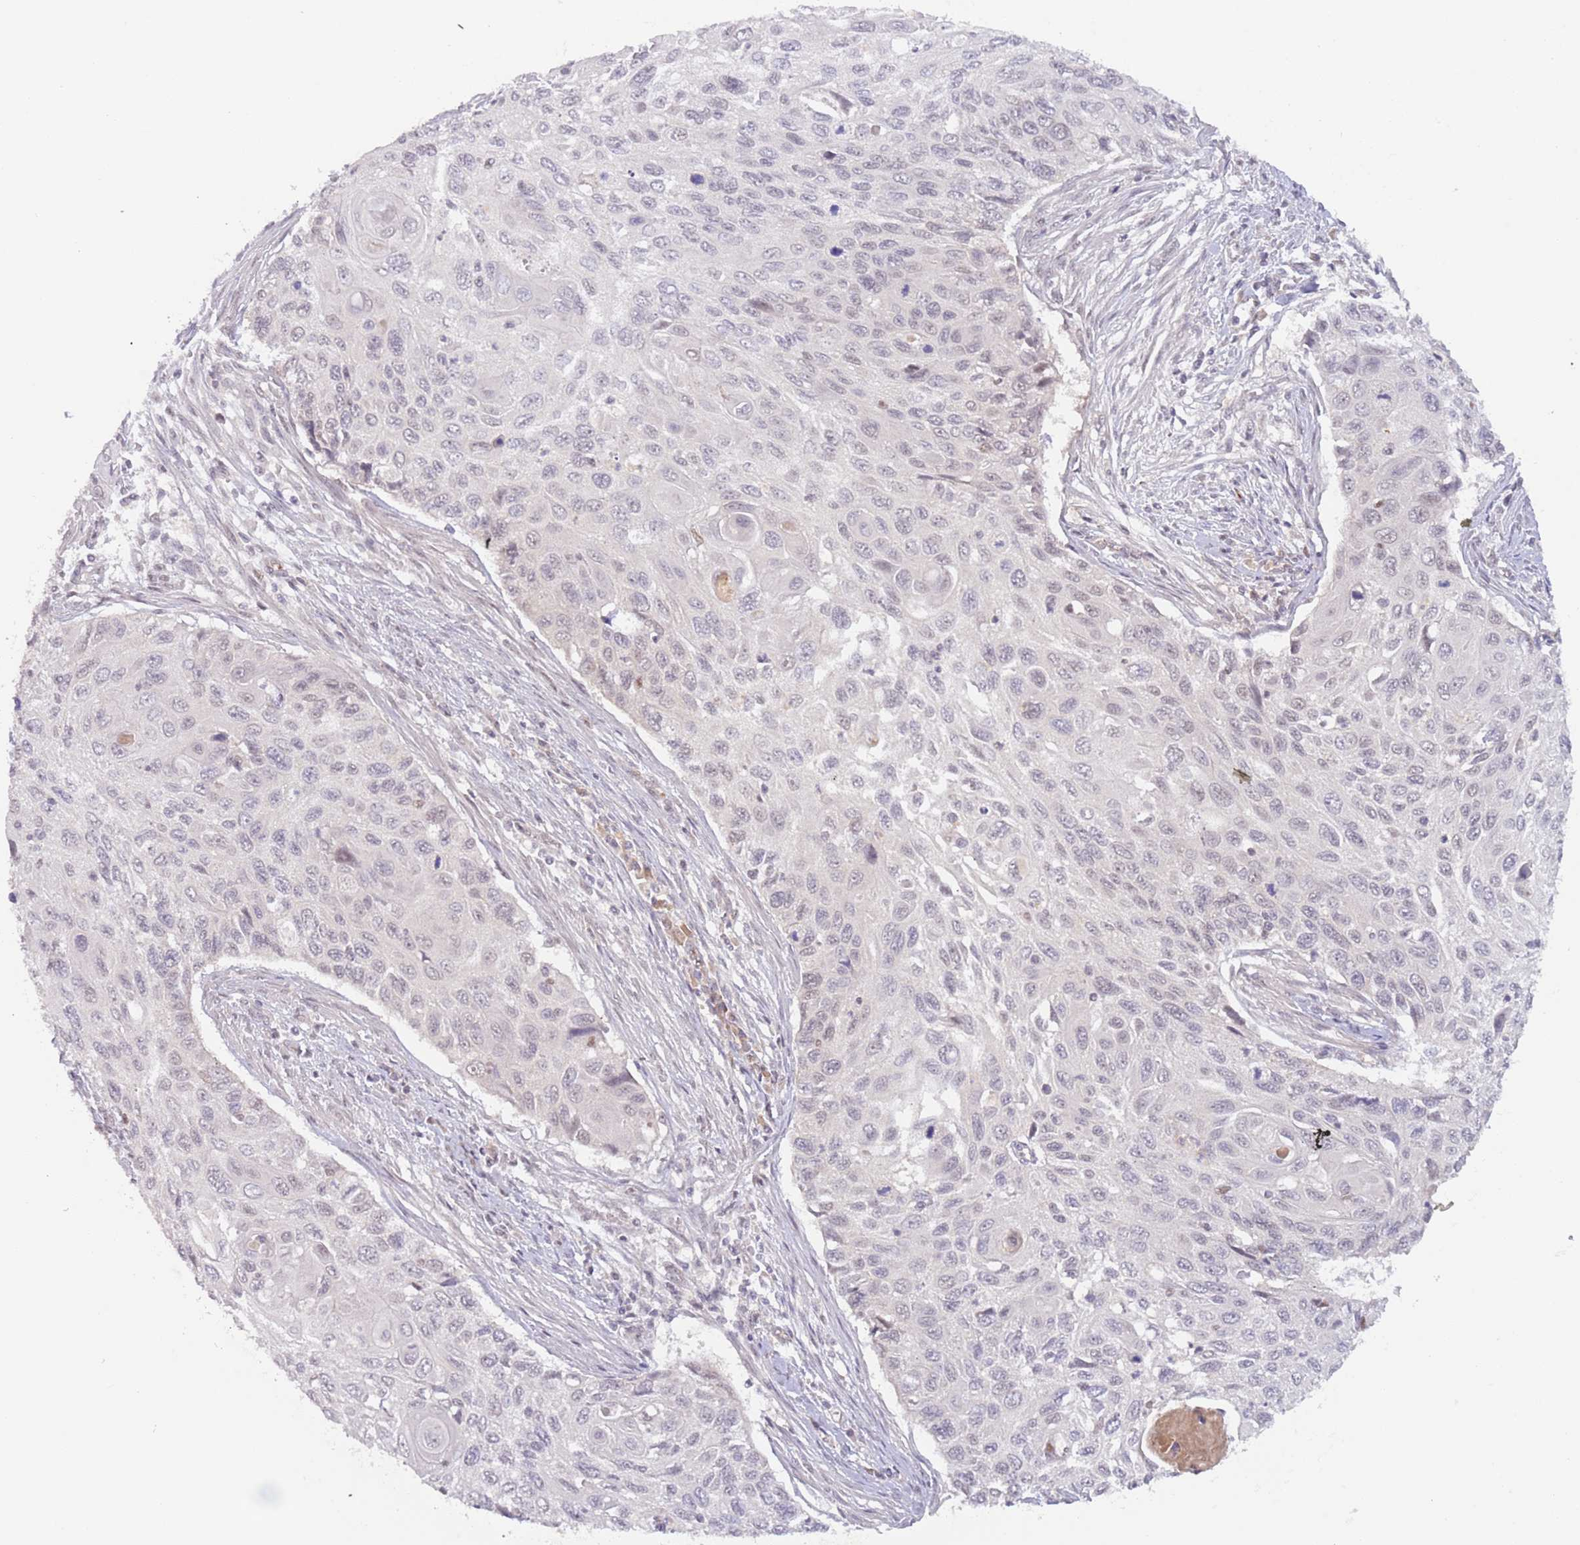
{"staining": {"intensity": "weak", "quantity": "<25%", "location": "nuclear"}, "tissue": "cervical cancer", "cell_type": "Tumor cells", "image_type": "cancer", "snomed": [{"axis": "morphology", "description": "Squamous cell carcinoma, NOS"}, {"axis": "topography", "description": "Cervix"}], "caption": "This is a histopathology image of immunohistochemistry (IHC) staining of cervical cancer, which shows no staining in tumor cells.", "gene": "RFXANK", "patient": {"sex": "female", "age": 70}}